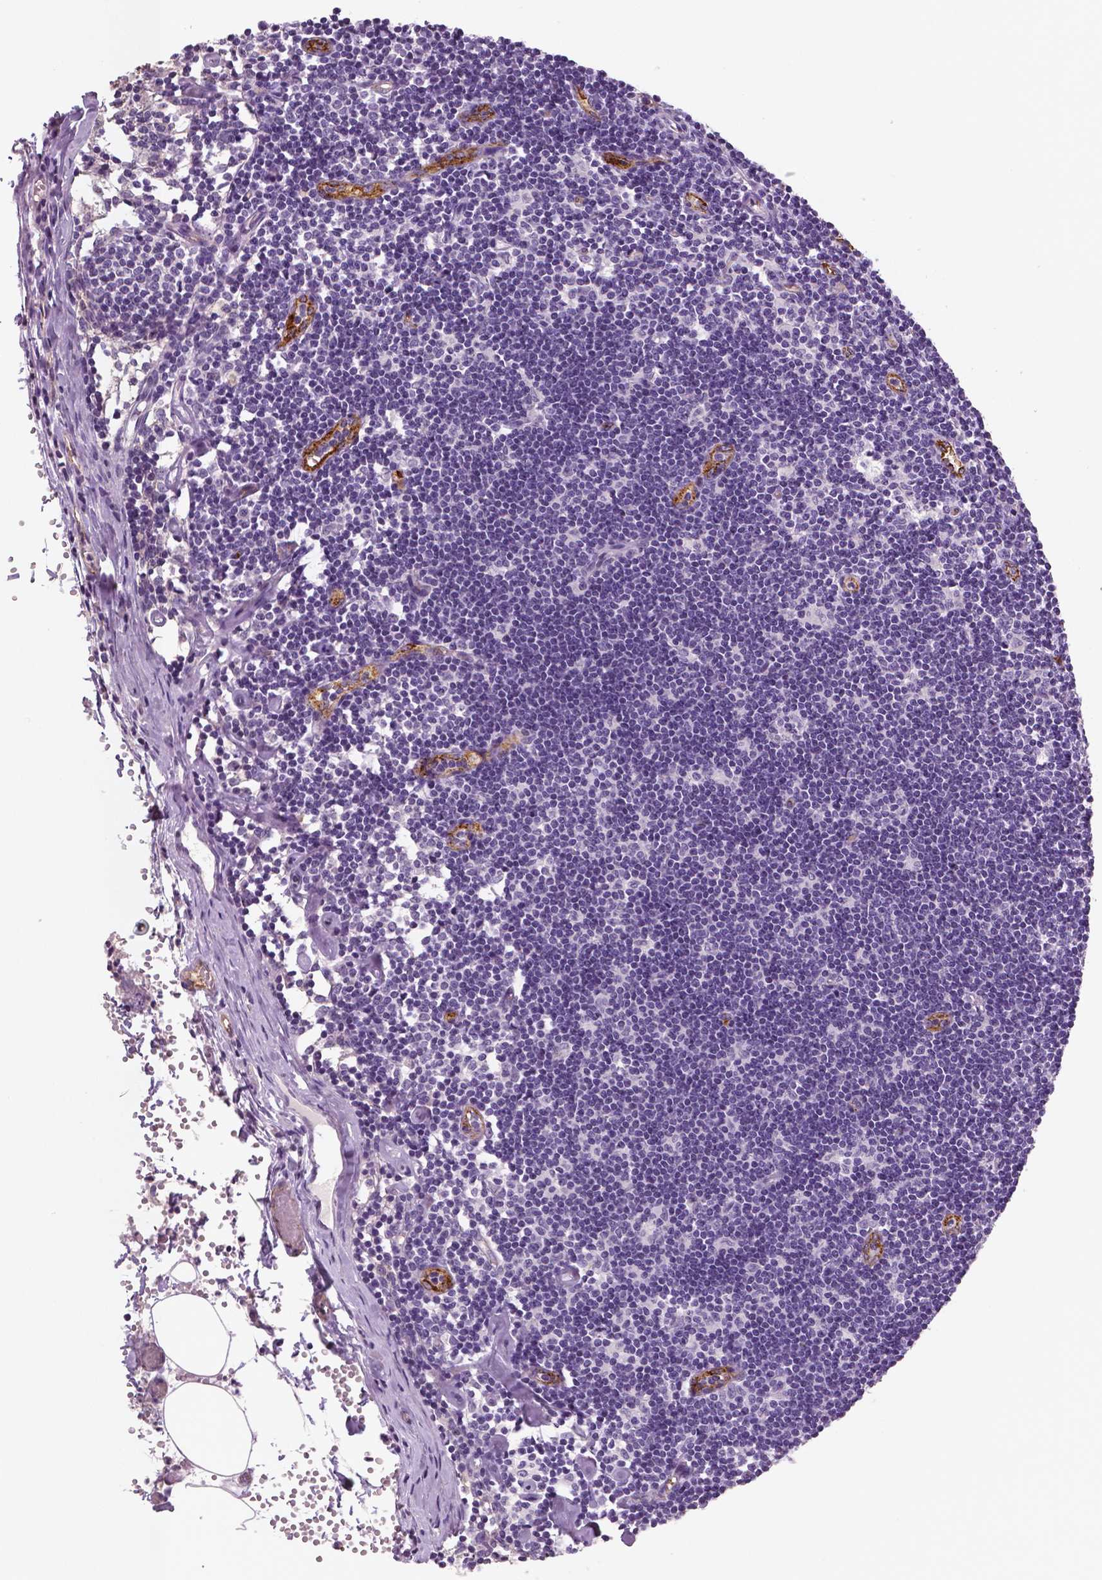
{"staining": {"intensity": "negative", "quantity": "none", "location": "none"}, "tissue": "lymph node", "cell_type": "Germinal center cells", "image_type": "normal", "snomed": [{"axis": "morphology", "description": "Normal tissue, NOS"}, {"axis": "topography", "description": "Lymph node"}], "caption": "IHC histopathology image of unremarkable lymph node: lymph node stained with DAB (3,3'-diaminobenzidine) demonstrates no significant protein expression in germinal center cells.", "gene": "TSPAN7", "patient": {"sex": "female", "age": 42}}